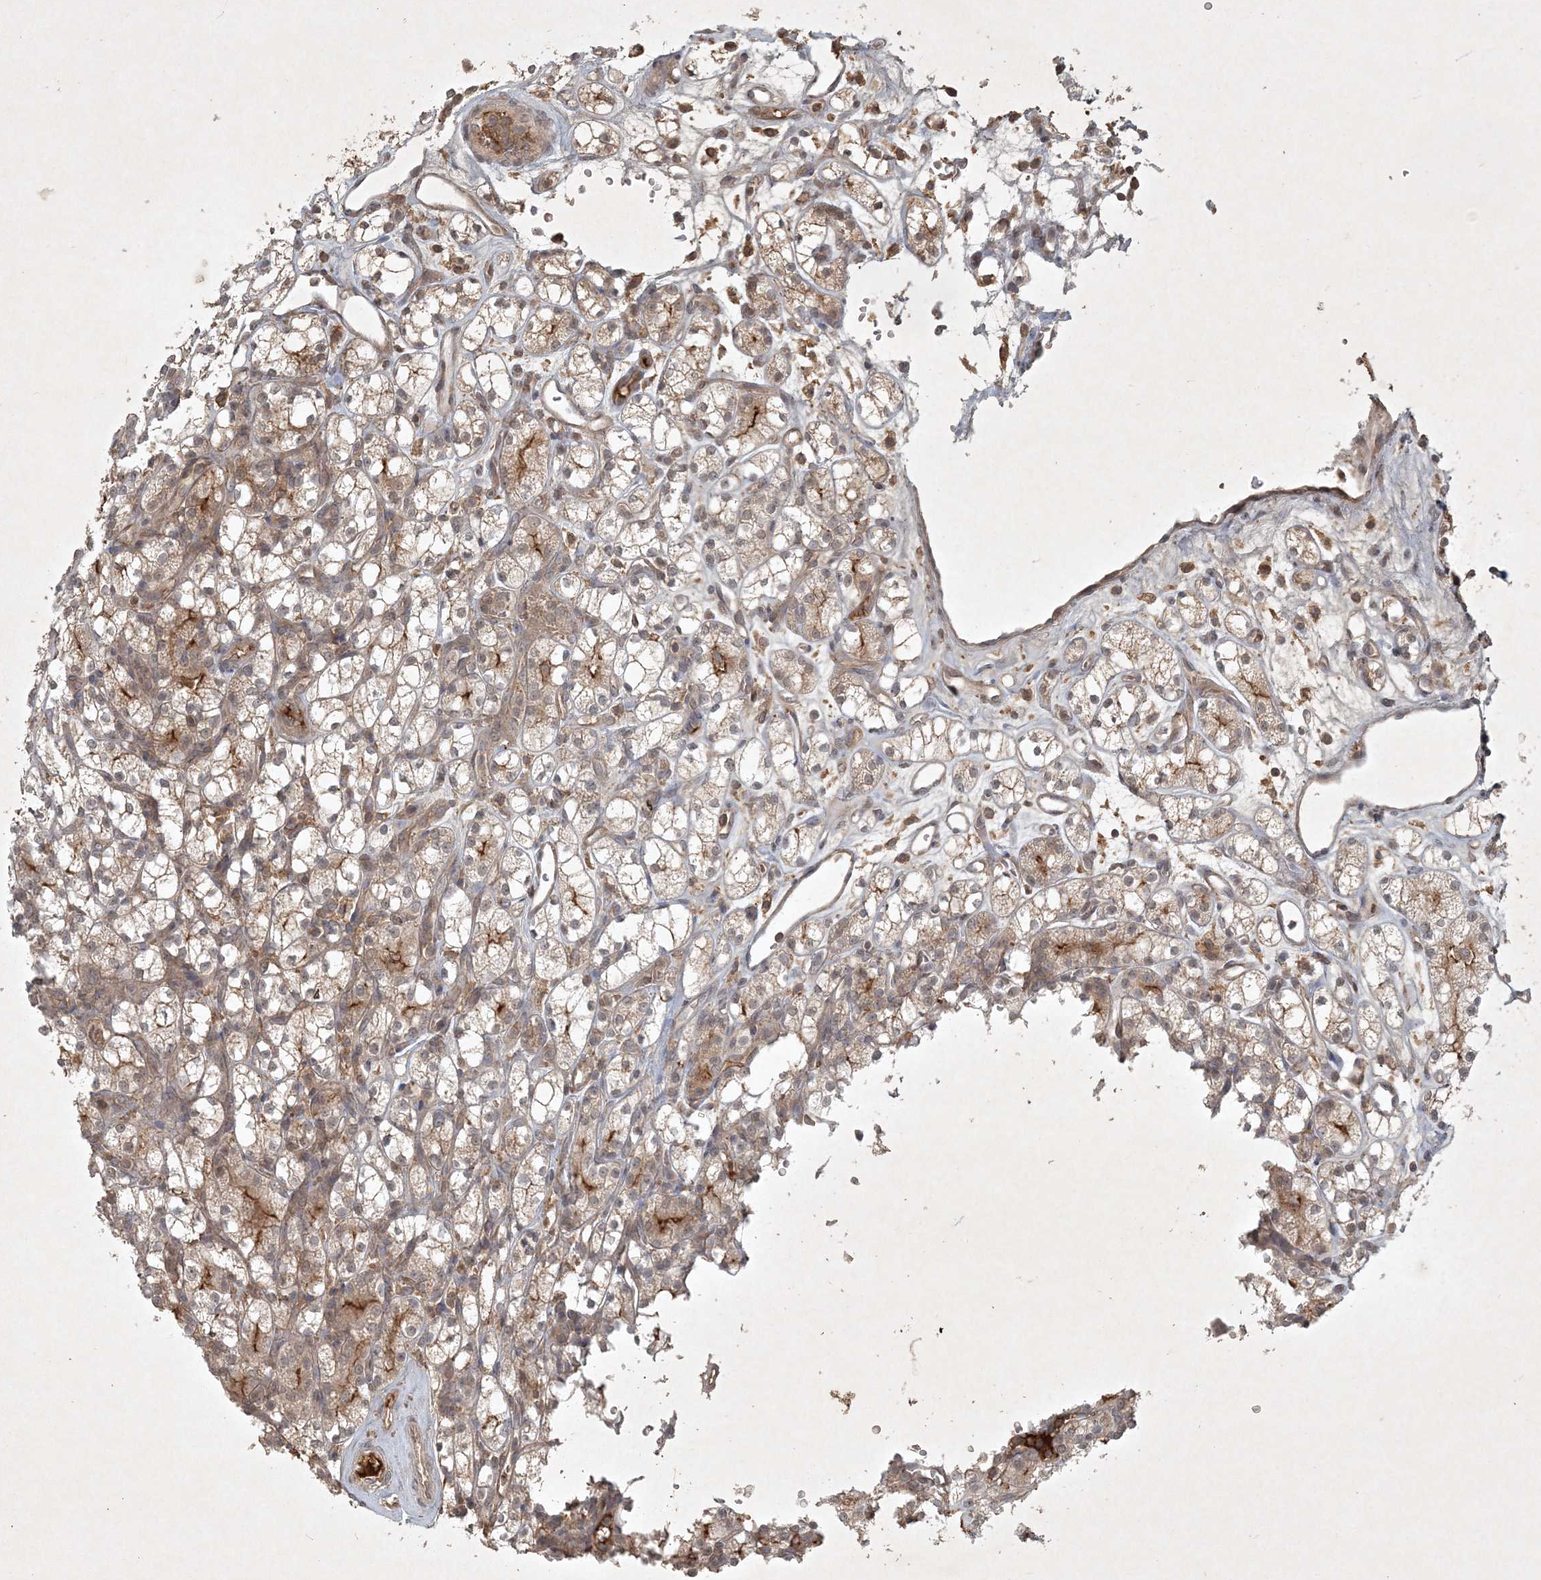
{"staining": {"intensity": "moderate", "quantity": "<25%", "location": "cytoplasmic/membranous"}, "tissue": "renal cancer", "cell_type": "Tumor cells", "image_type": "cancer", "snomed": [{"axis": "morphology", "description": "Adenocarcinoma, NOS"}, {"axis": "topography", "description": "Kidney"}], "caption": "DAB (3,3'-diaminobenzidine) immunohistochemical staining of human renal cancer displays moderate cytoplasmic/membranous protein positivity in approximately <25% of tumor cells. (Stains: DAB (3,3'-diaminobenzidine) in brown, nuclei in blue, Microscopy: brightfield microscopy at high magnification).", "gene": "TNFAIP6", "patient": {"sex": "male", "age": 77}}